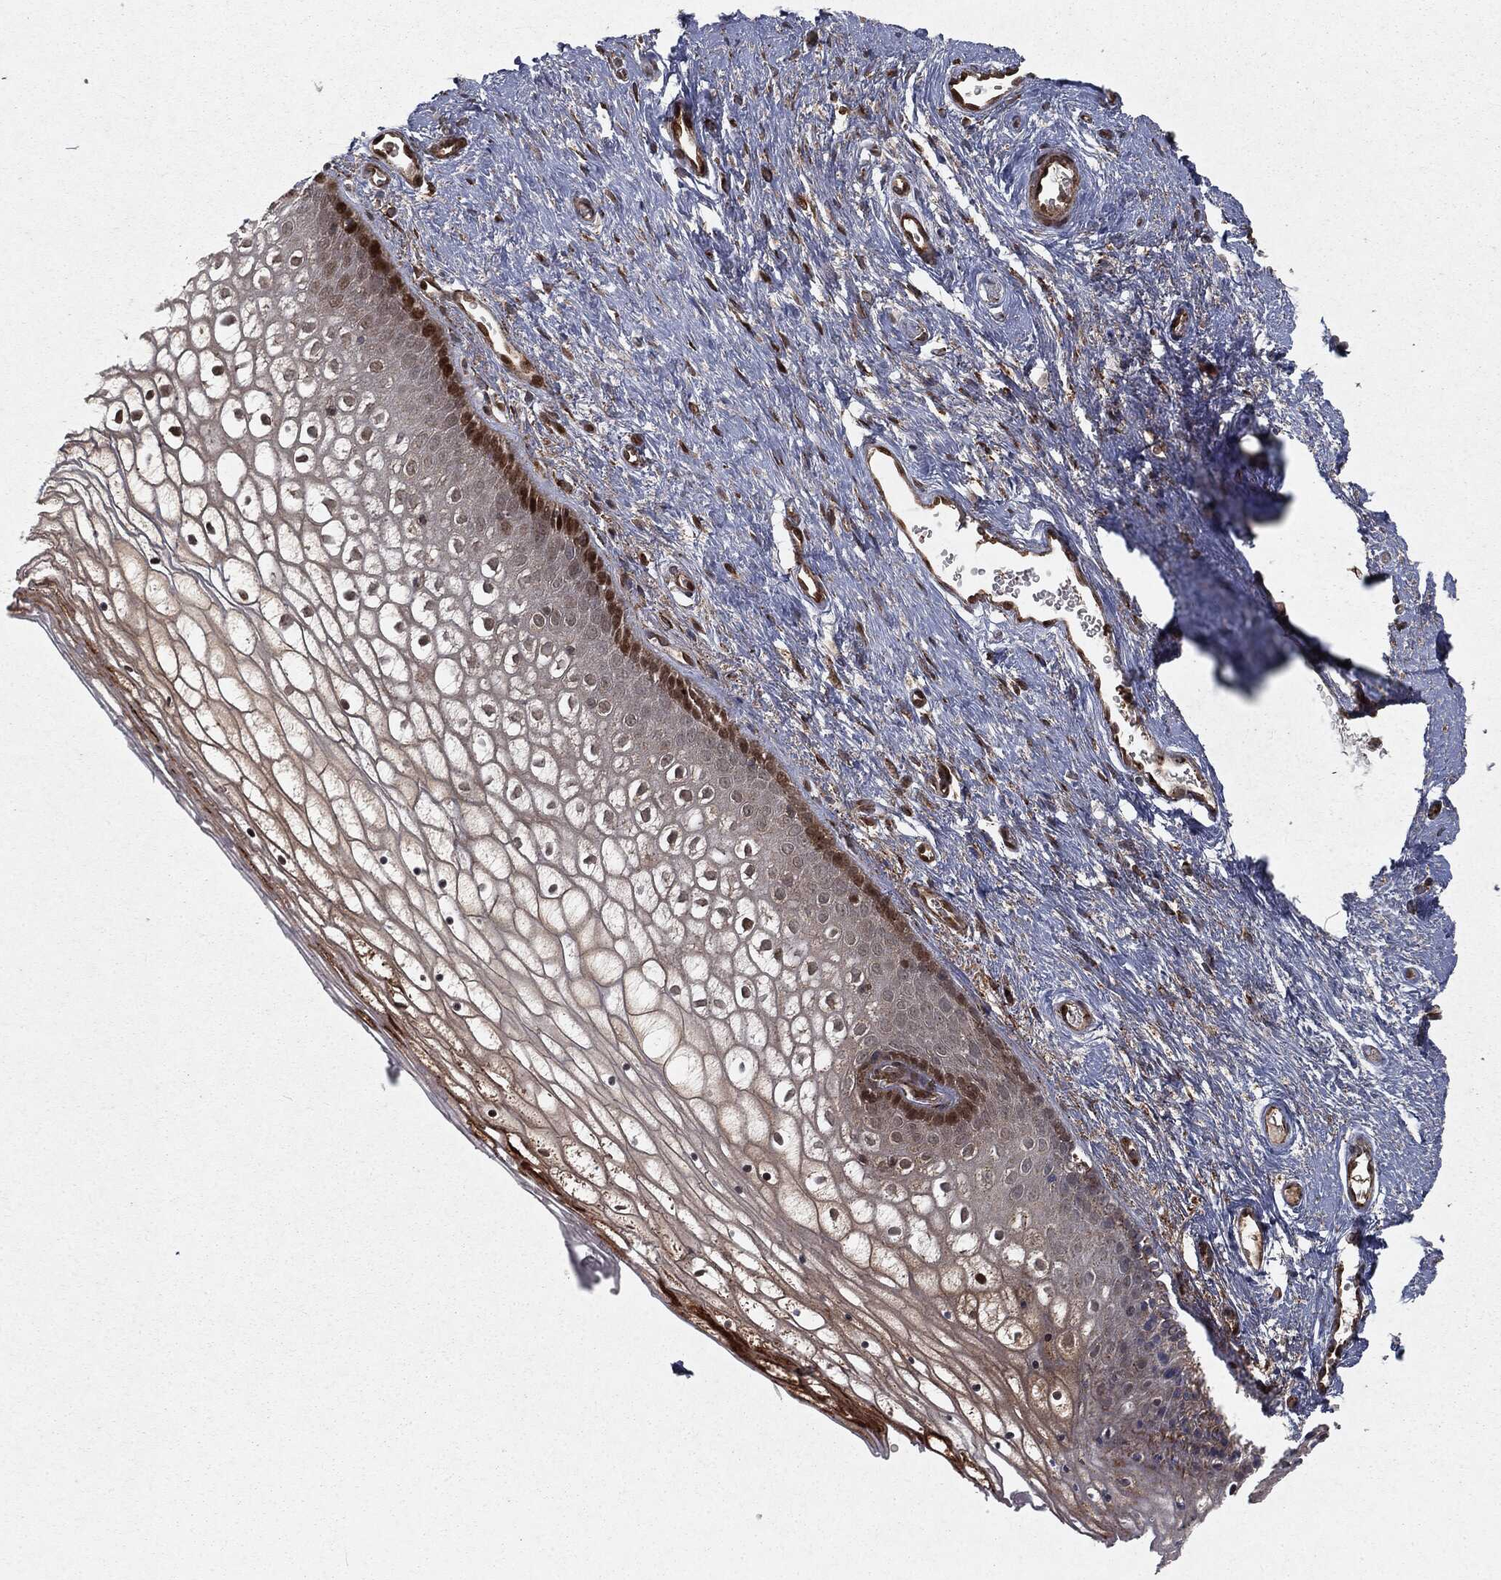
{"staining": {"intensity": "strong", "quantity": "25%-75%", "location": "nuclear"}, "tissue": "vagina", "cell_type": "Squamous epithelial cells", "image_type": "normal", "snomed": [{"axis": "morphology", "description": "Normal tissue, NOS"}, {"axis": "topography", "description": "Vagina"}], "caption": "Normal vagina was stained to show a protein in brown. There is high levels of strong nuclear positivity in about 25%-75% of squamous epithelial cells.", "gene": "RANBP9", "patient": {"sex": "female", "age": 32}}